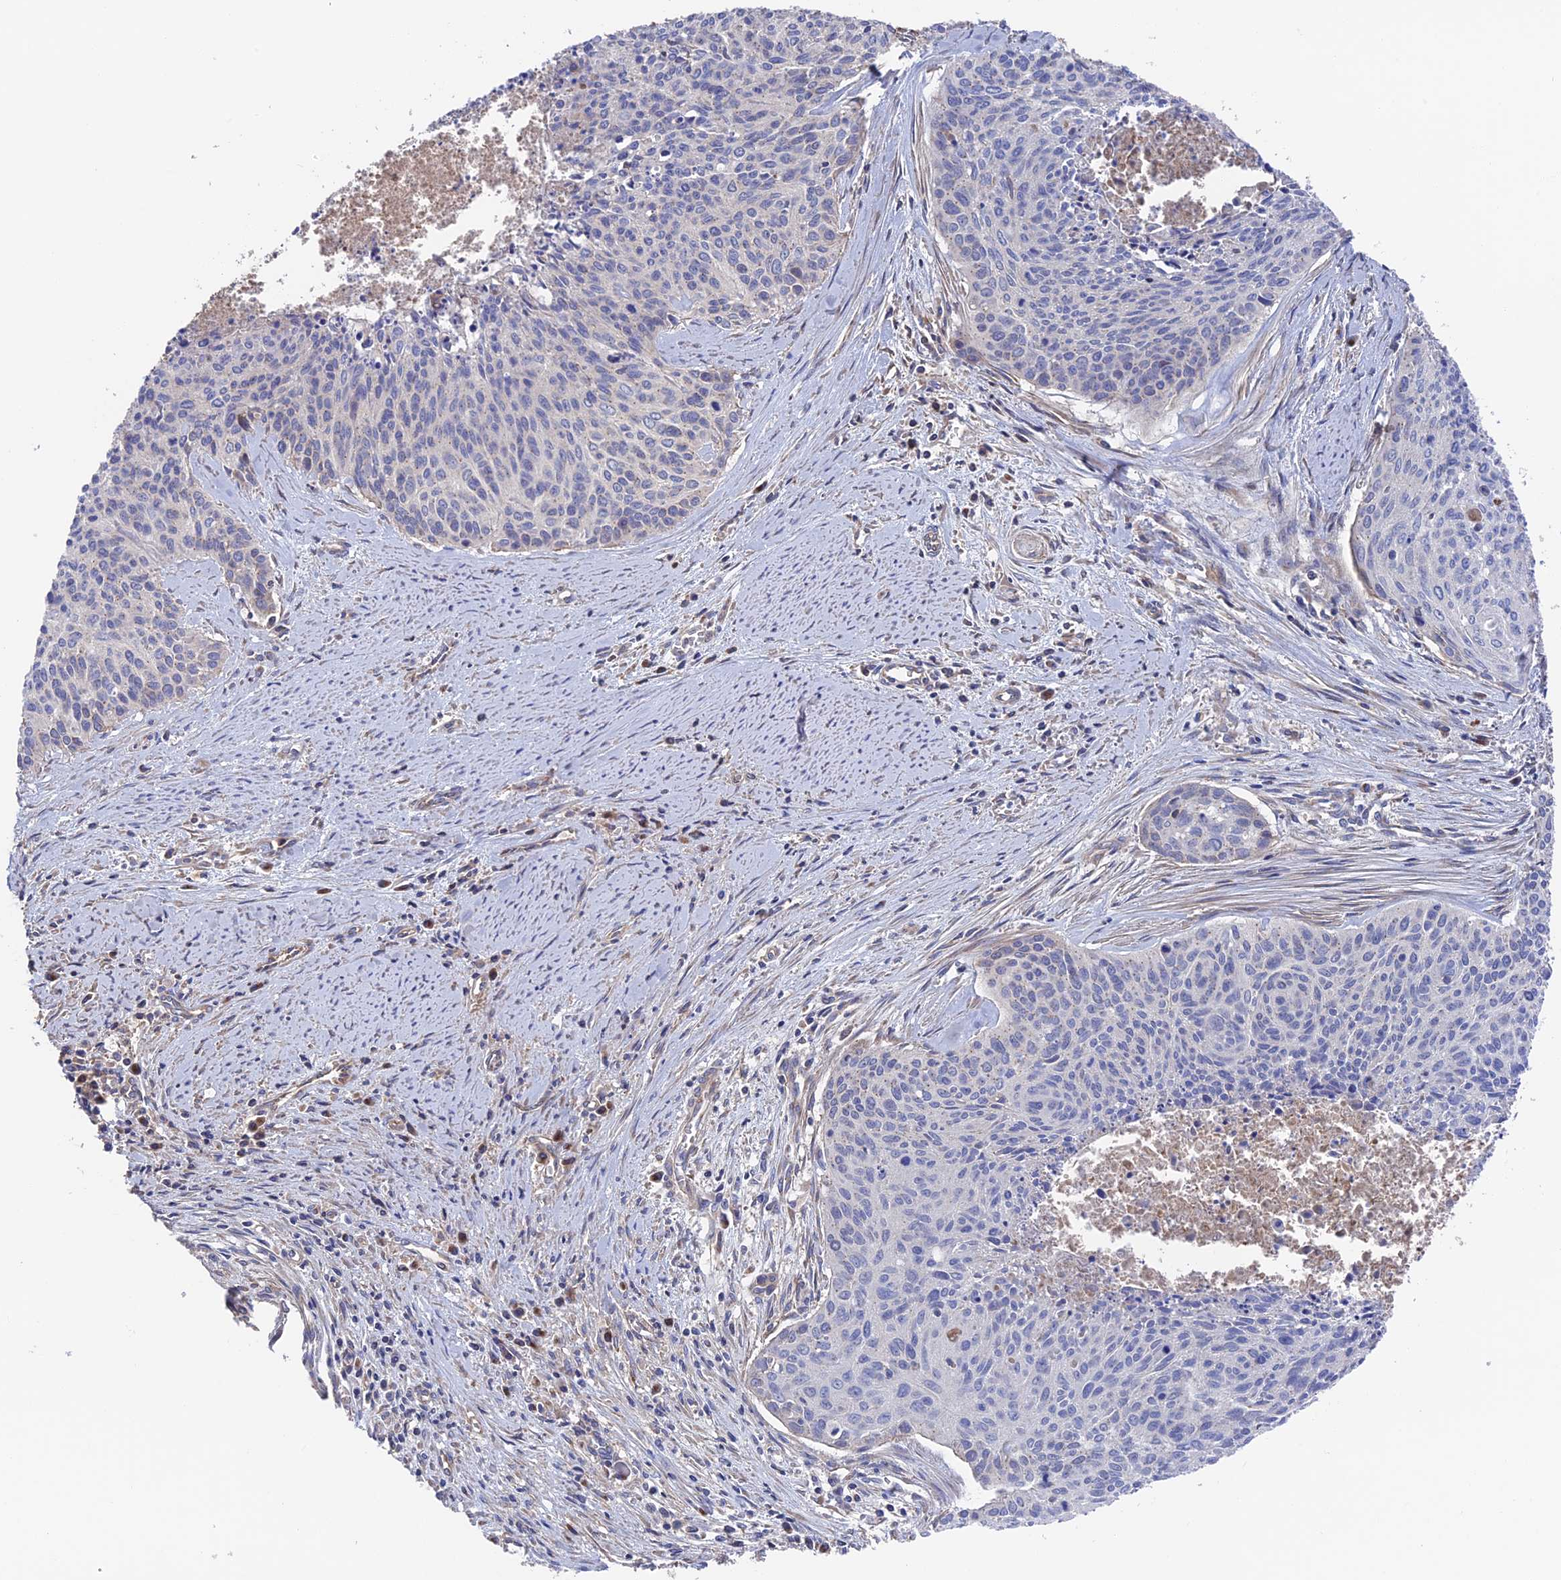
{"staining": {"intensity": "negative", "quantity": "none", "location": "none"}, "tissue": "cervical cancer", "cell_type": "Tumor cells", "image_type": "cancer", "snomed": [{"axis": "morphology", "description": "Squamous cell carcinoma, NOS"}, {"axis": "topography", "description": "Cervix"}], "caption": "The immunohistochemistry (IHC) photomicrograph has no significant staining in tumor cells of cervical squamous cell carcinoma tissue.", "gene": "HPF1", "patient": {"sex": "female", "age": 55}}